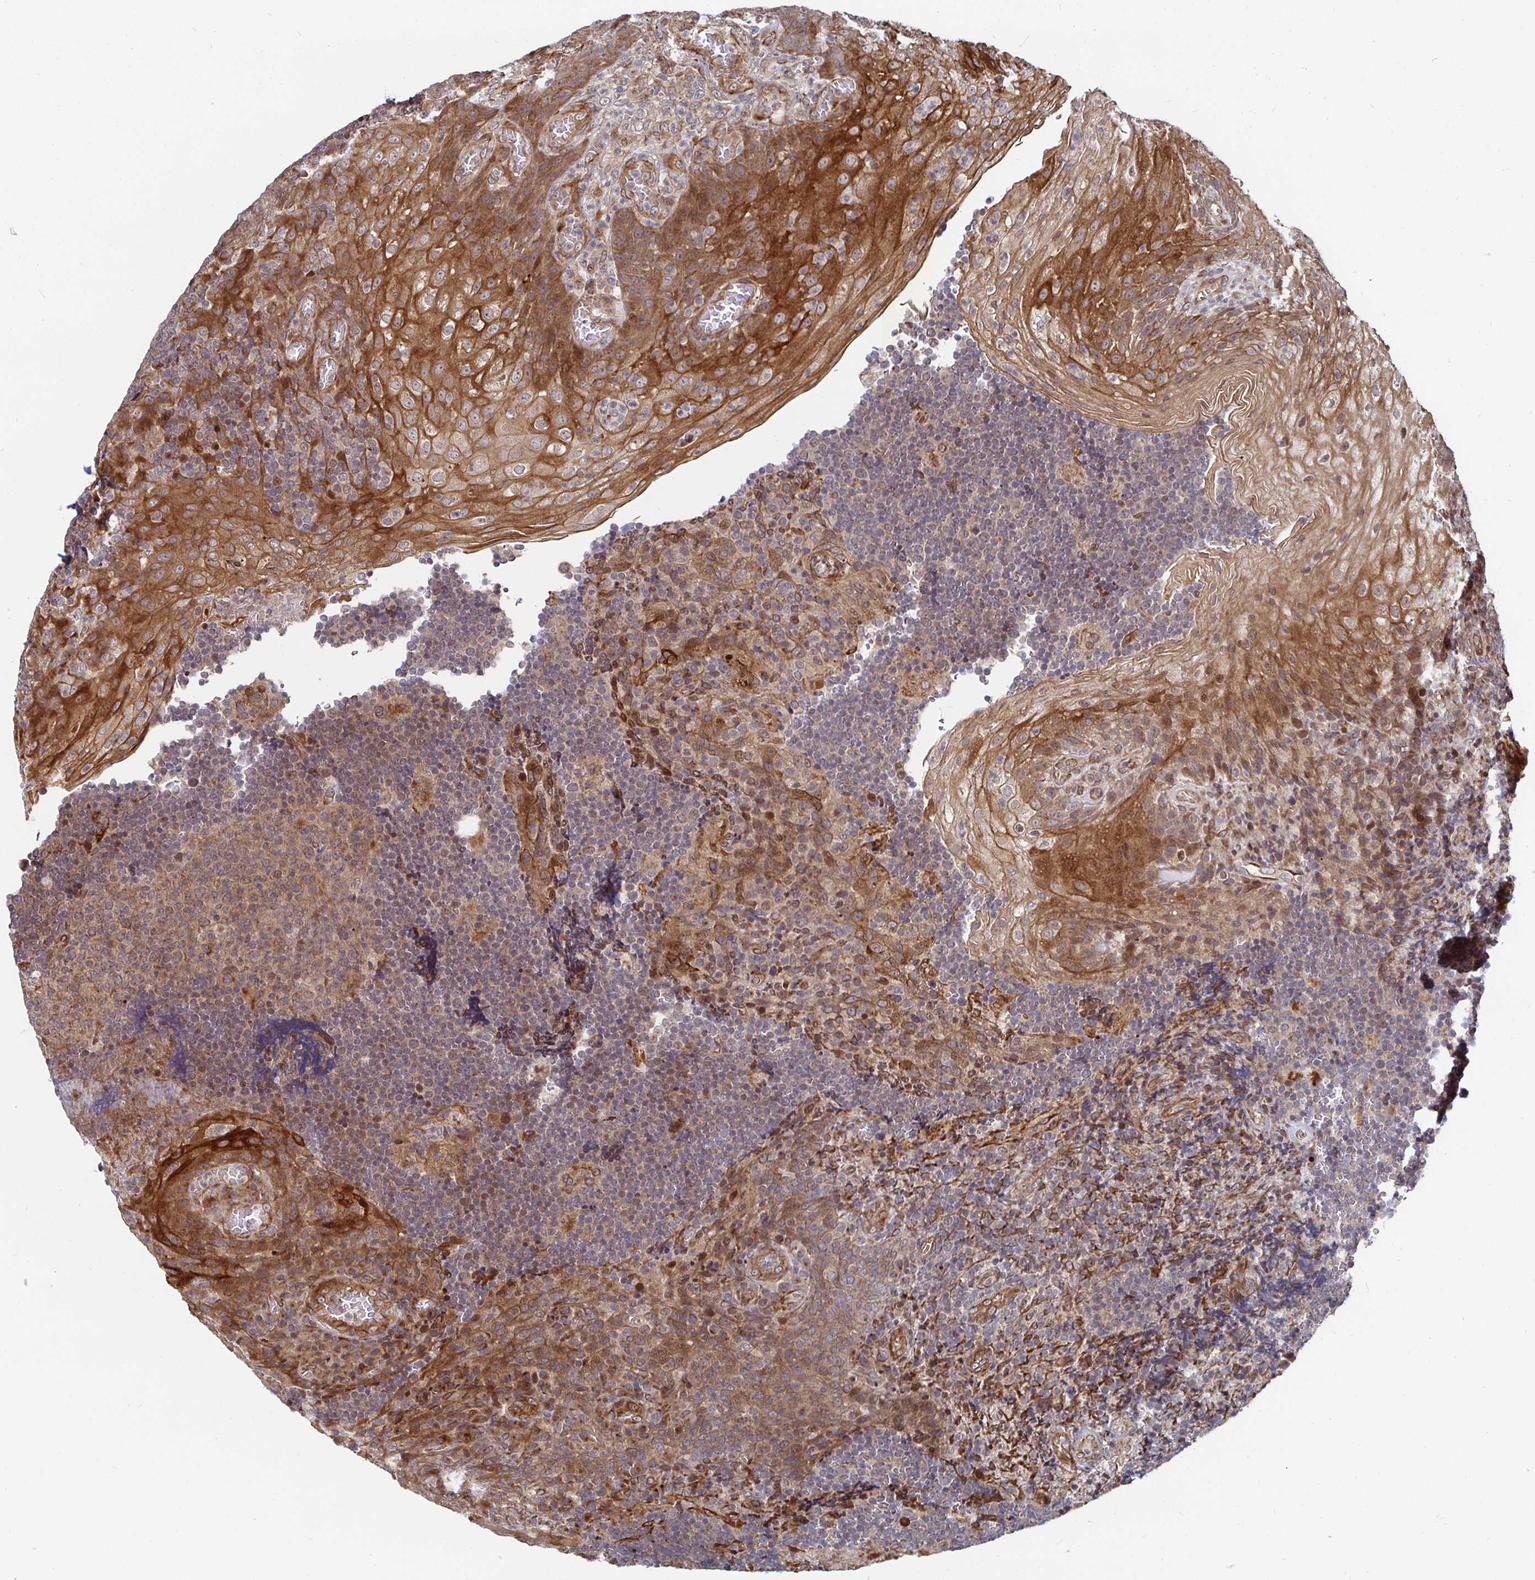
{"staining": {"intensity": "weak", "quantity": "<25%", "location": "cytoplasmic/membranous"}, "tissue": "tonsil", "cell_type": "Germinal center cells", "image_type": "normal", "snomed": [{"axis": "morphology", "description": "Normal tissue, NOS"}, {"axis": "topography", "description": "Tonsil"}], "caption": "Immunohistochemical staining of benign human tonsil displays no significant expression in germinal center cells. Brightfield microscopy of immunohistochemistry (IHC) stained with DAB (3,3'-diaminobenzidine) (brown) and hematoxylin (blue), captured at high magnification.", "gene": "TBKBP1", "patient": {"sex": "male", "age": 17}}